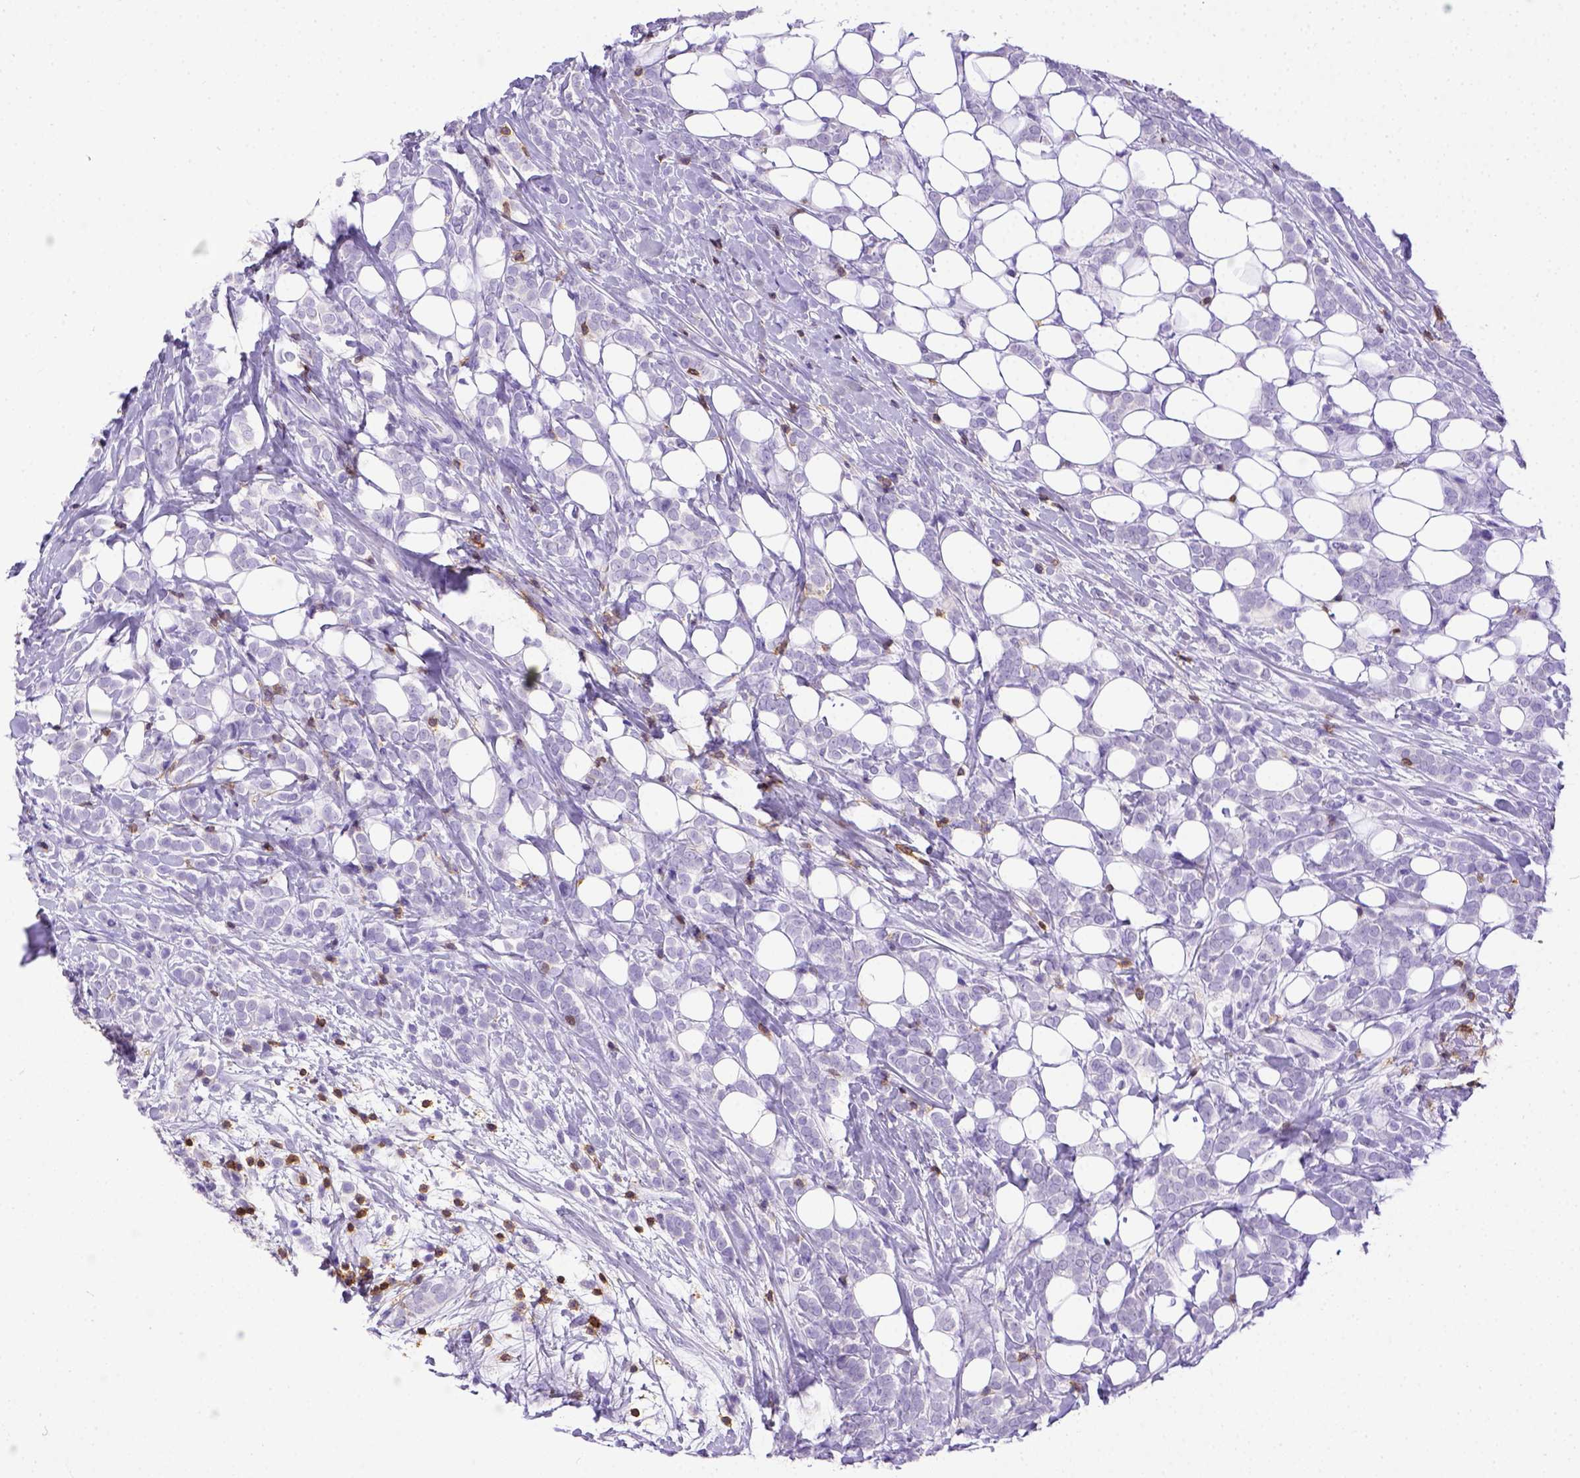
{"staining": {"intensity": "negative", "quantity": "none", "location": "none"}, "tissue": "breast cancer", "cell_type": "Tumor cells", "image_type": "cancer", "snomed": [{"axis": "morphology", "description": "Lobular carcinoma"}, {"axis": "topography", "description": "Breast"}], "caption": "This is an immunohistochemistry (IHC) histopathology image of human breast cancer. There is no positivity in tumor cells.", "gene": "CD3E", "patient": {"sex": "female", "age": 49}}